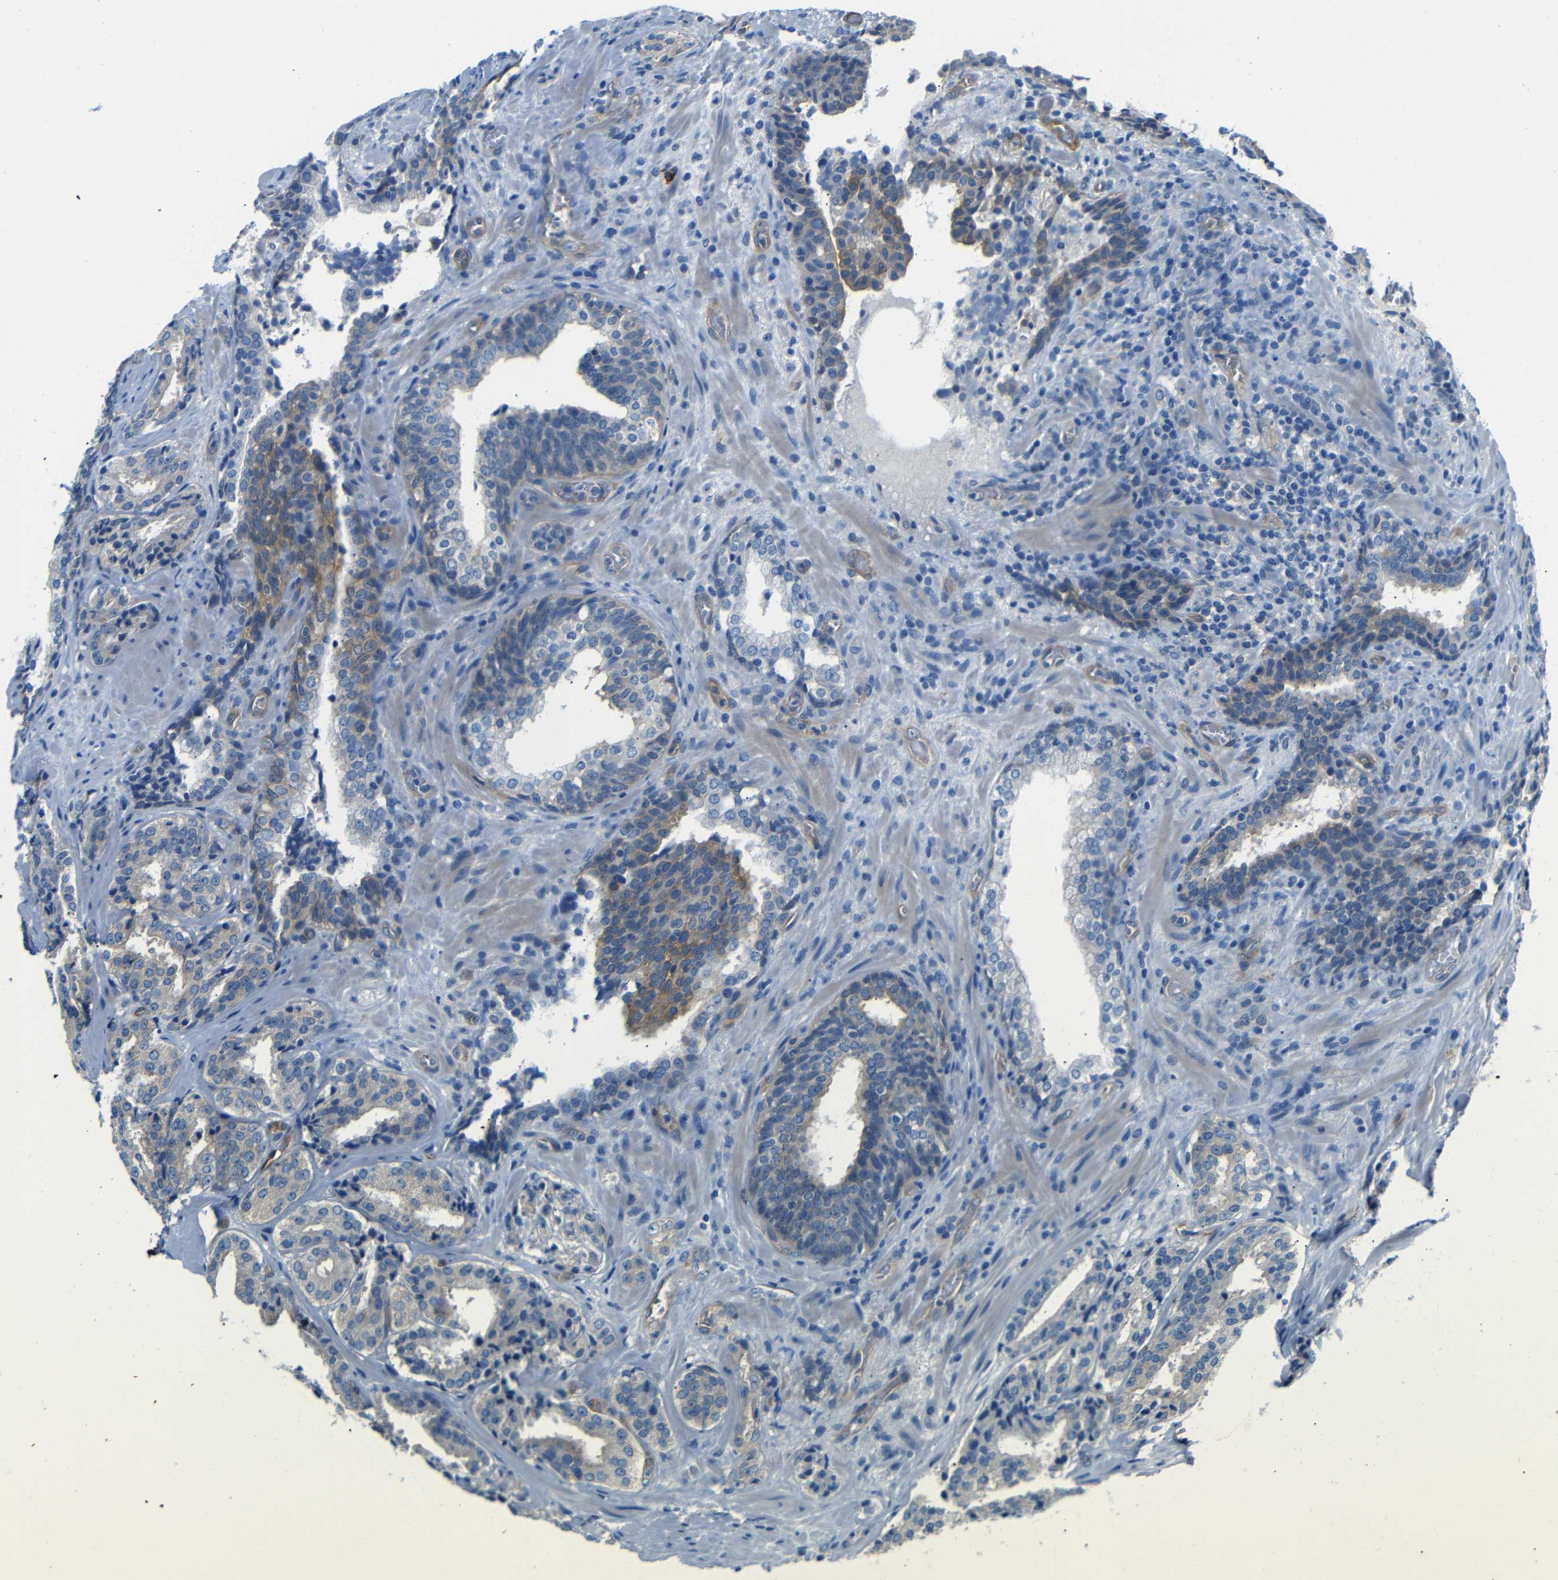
{"staining": {"intensity": "negative", "quantity": "none", "location": "none"}, "tissue": "prostate cancer", "cell_type": "Tumor cells", "image_type": "cancer", "snomed": [{"axis": "morphology", "description": "Adenocarcinoma, High grade"}, {"axis": "topography", "description": "Prostate"}], "caption": "Immunohistochemical staining of prostate cancer exhibits no significant positivity in tumor cells.", "gene": "MYO1B", "patient": {"sex": "male", "age": 60}}